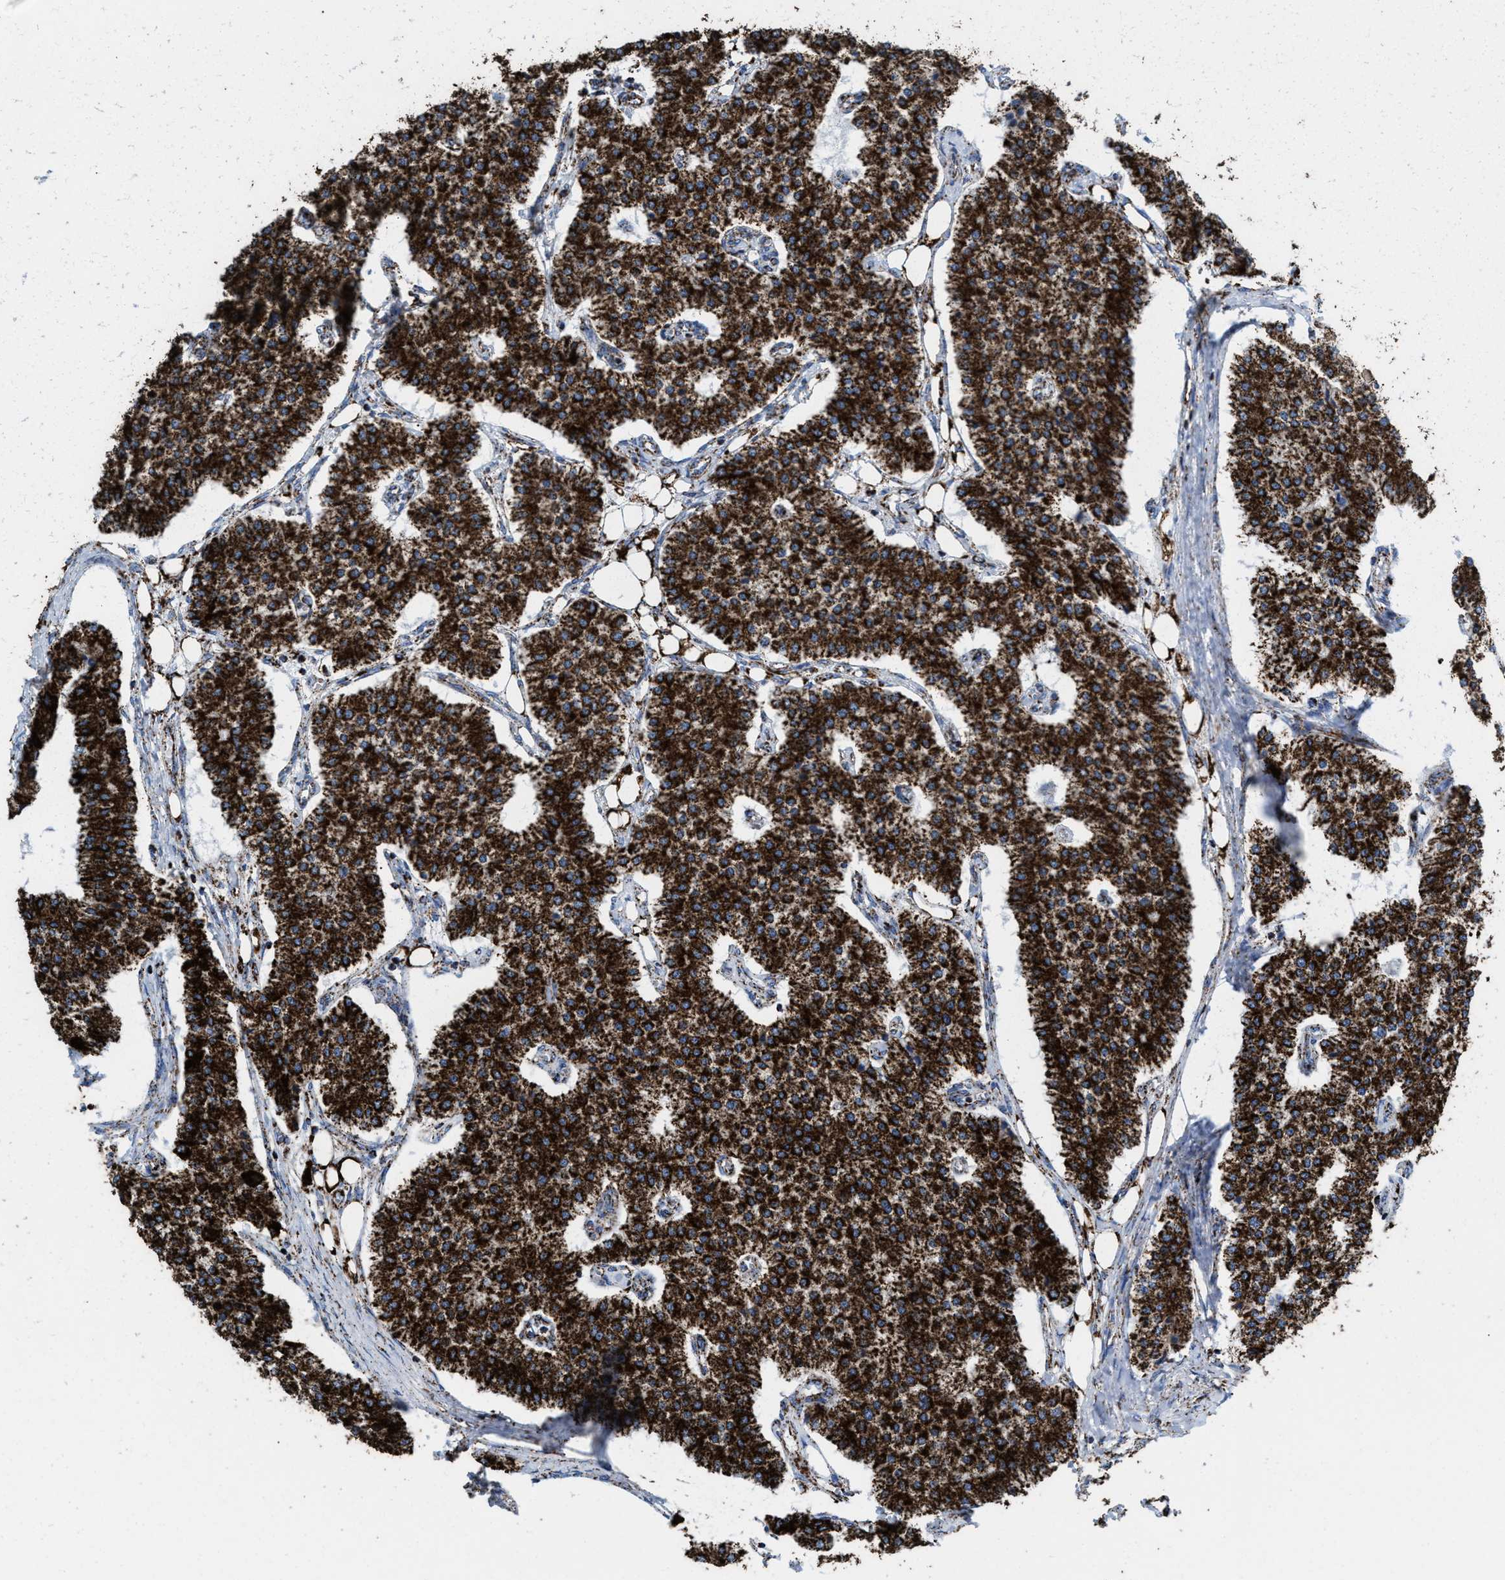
{"staining": {"intensity": "strong", "quantity": ">75%", "location": "cytoplasmic/membranous"}, "tissue": "carcinoid", "cell_type": "Tumor cells", "image_type": "cancer", "snomed": [{"axis": "morphology", "description": "Carcinoid, malignant, NOS"}, {"axis": "topography", "description": "Colon"}], "caption": "Strong cytoplasmic/membranous expression is seen in approximately >75% of tumor cells in malignant carcinoid. The protein is shown in brown color, while the nuclei are stained blue.", "gene": "ECHS1", "patient": {"sex": "female", "age": 52}}